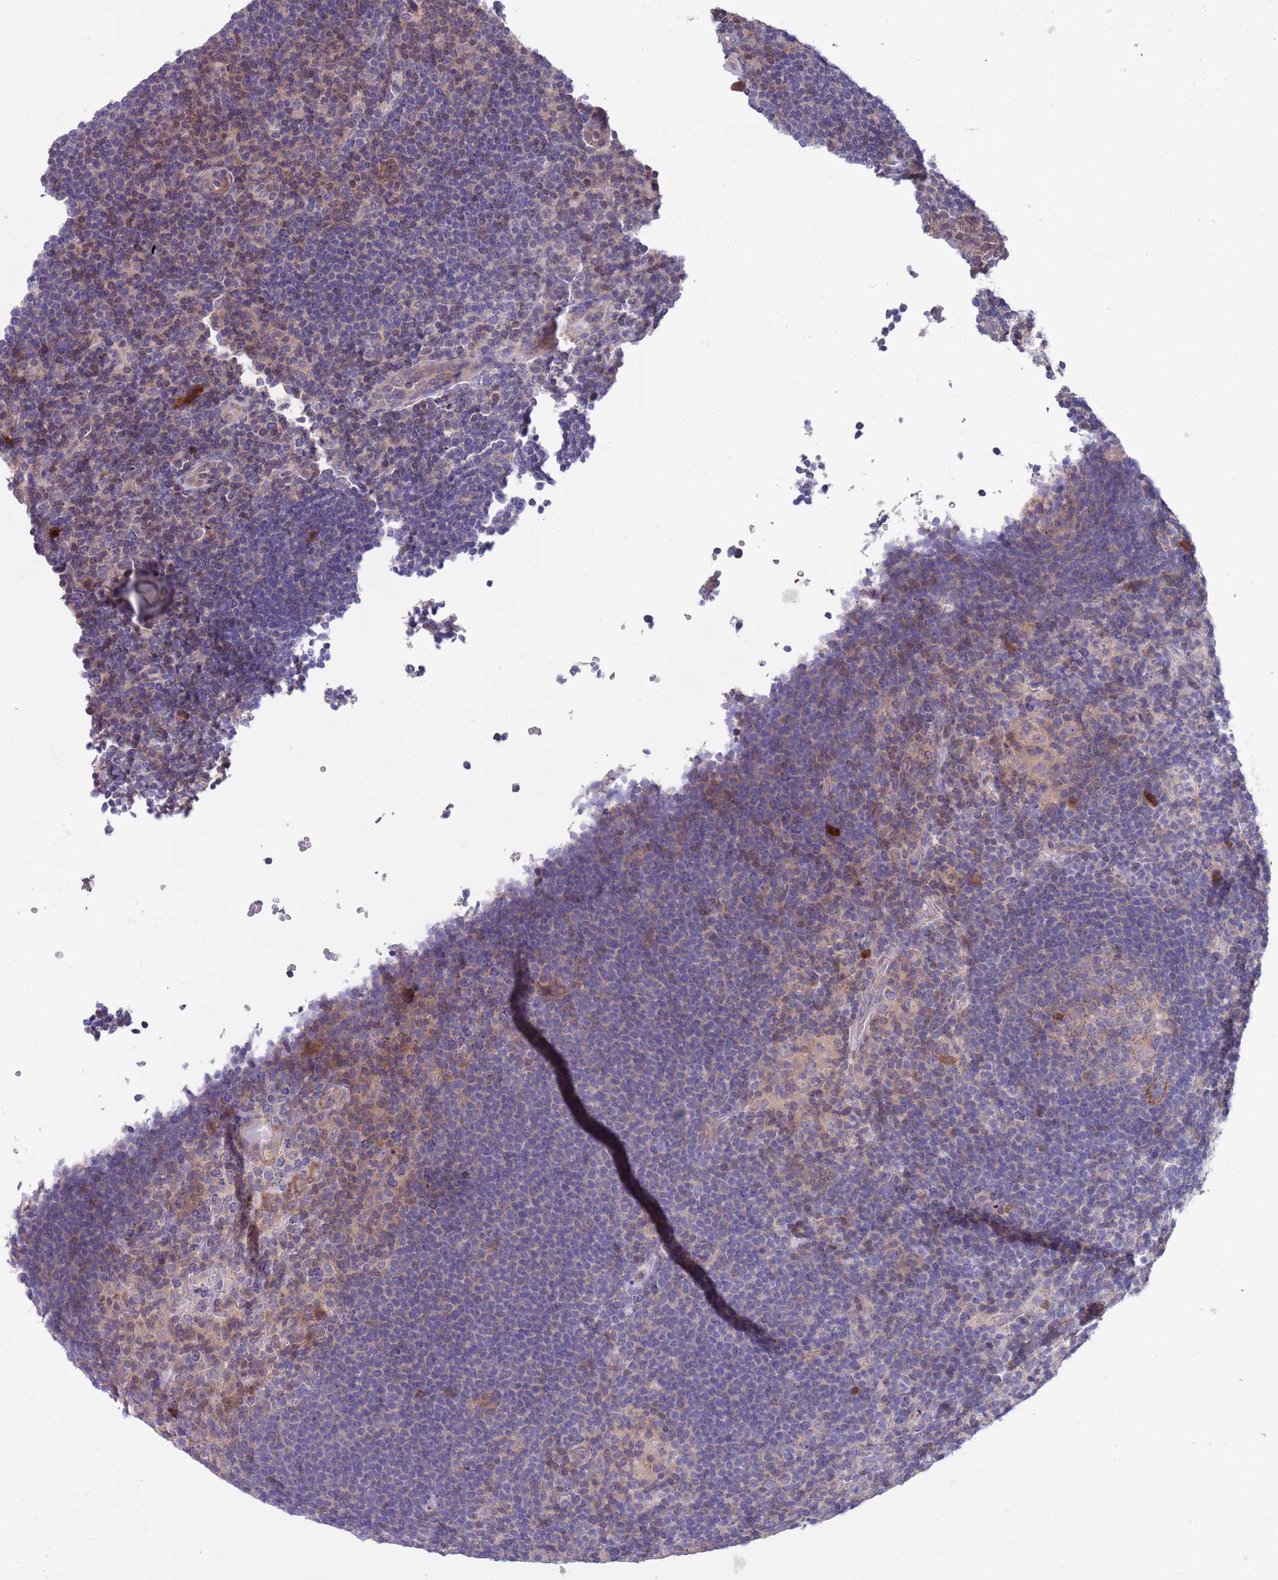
{"staining": {"intensity": "negative", "quantity": "none", "location": "none"}, "tissue": "lymphoma", "cell_type": "Tumor cells", "image_type": "cancer", "snomed": [{"axis": "morphology", "description": "Hodgkin's disease, NOS"}, {"axis": "topography", "description": "Lymph node"}], "caption": "Protein analysis of lymphoma demonstrates no significant staining in tumor cells.", "gene": "KLHL29", "patient": {"sex": "female", "age": 57}}